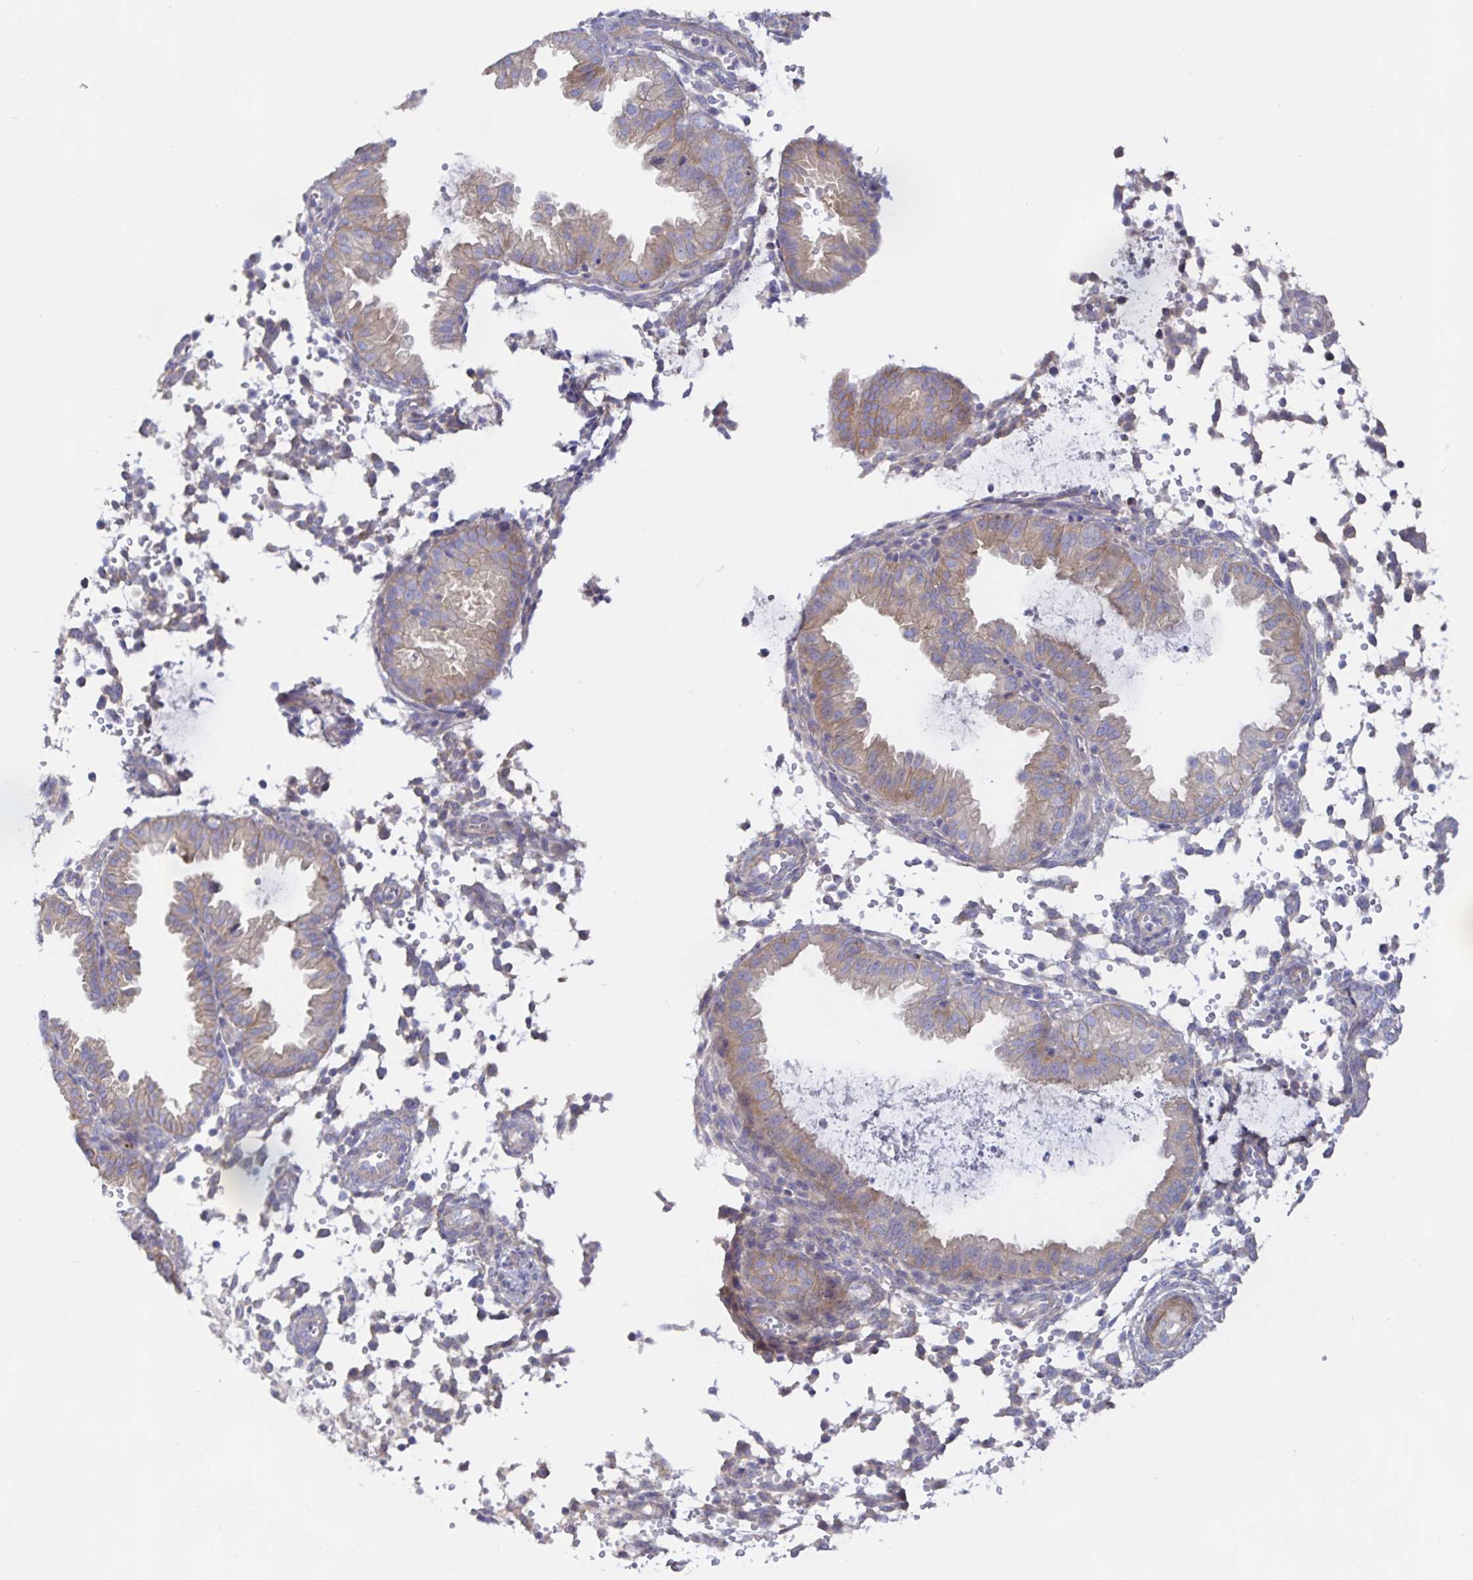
{"staining": {"intensity": "negative", "quantity": "none", "location": "none"}, "tissue": "endometrium", "cell_type": "Cells in endometrial stroma", "image_type": "normal", "snomed": [{"axis": "morphology", "description": "Normal tissue, NOS"}, {"axis": "topography", "description": "Endometrium"}], "caption": "The micrograph exhibits no significant expression in cells in endometrial stroma of endometrium. Brightfield microscopy of immunohistochemistry (IHC) stained with DAB (3,3'-diaminobenzidine) (brown) and hematoxylin (blue), captured at high magnification.", "gene": "METTL22", "patient": {"sex": "female", "age": 33}}